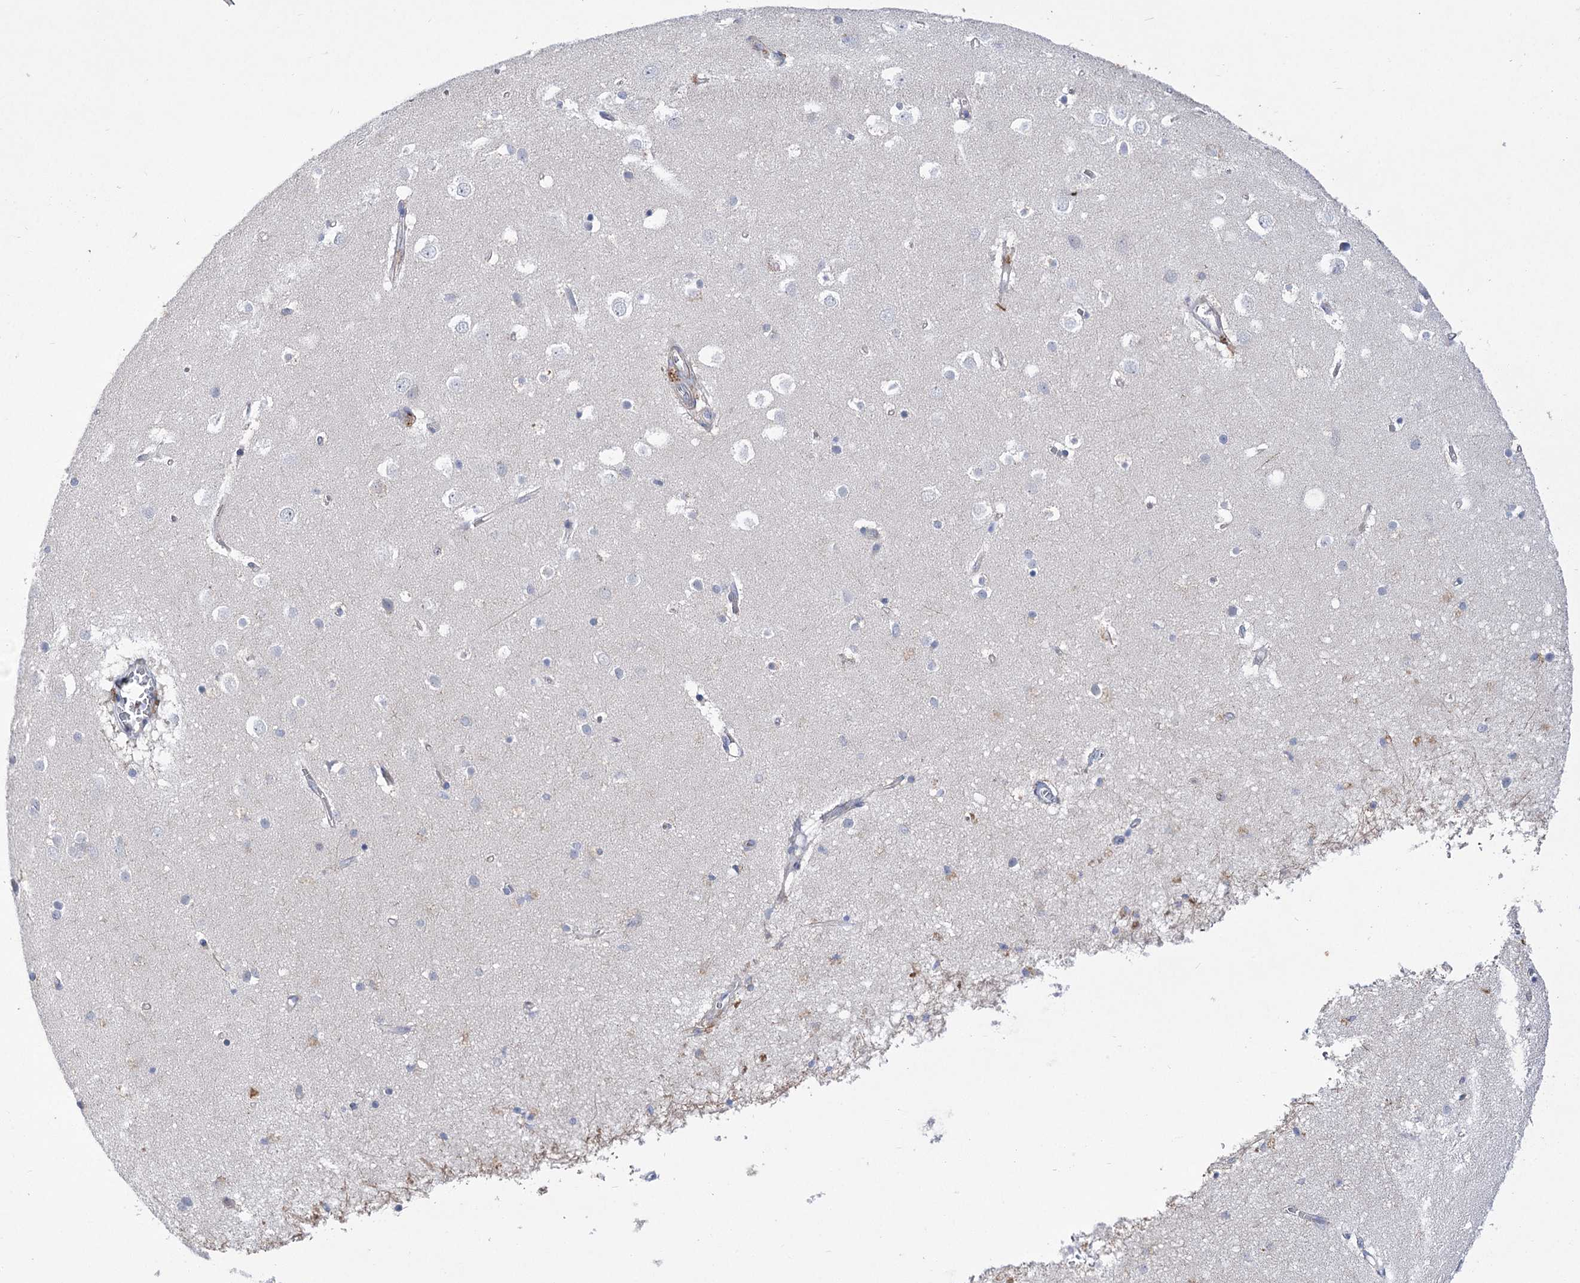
{"staining": {"intensity": "negative", "quantity": "none", "location": "none"}, "tissue": "cerebral cortex", "cell_type": "Endothelial cells", "image_type": "normal", "snomed": [{"axis": "morphology", "description": "Normal tissue, NOS"}, {"axis": "topography", "description": "Cerebral cortex"}], "caption": "A micrograph of cerebral cortex stained for a protein displays no brown staining in endothelial cells. (DAB (3,3'-diaminobenzidine) immunohistochemistry (IHC), high magnification).", "gene": "ECHDC3", "patient": {"sex": "male", "age": 54}}